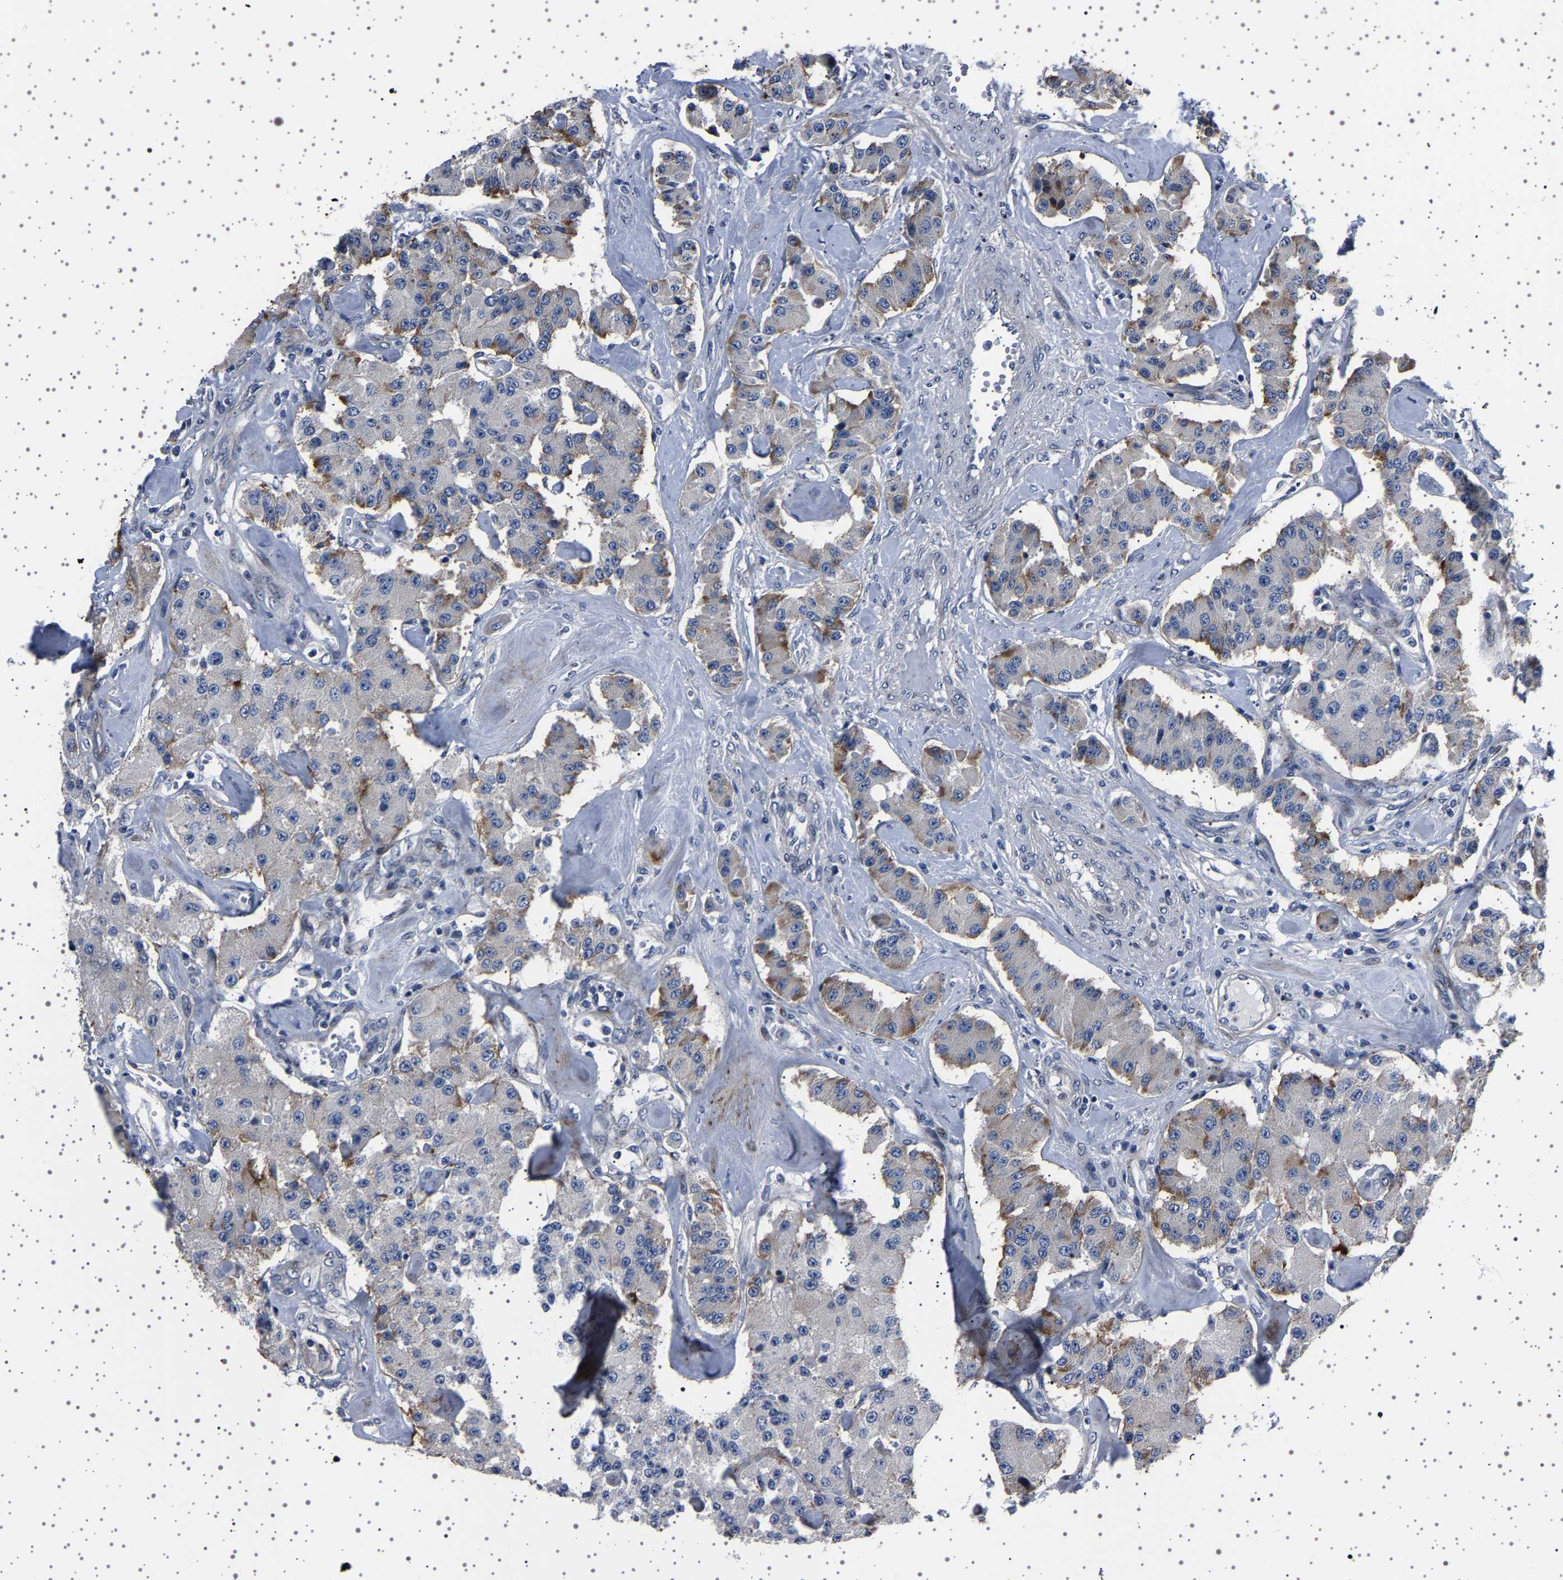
{"staining": {"intensity": "weak", "quantity": "<25%", "location": "cytoplasmic/membranous"}, "tissue": "carcinoid", "cell_type": "Tumor cells", "image_type": "cancer", "snomed": [{"axis": "morphology", "description": "Carcinoid, malignant, NOS"}, {"axis": "topography", "description": "Pancreas"}], "caption": "Tumor cells are negative for protein expression in human carcinoid. The staining is performed using DAB brown chromogen with nuclei counter-stained in using hematoxylin.", "gene": "PAK5", "patient": {"sex": "male", "age": 41}}